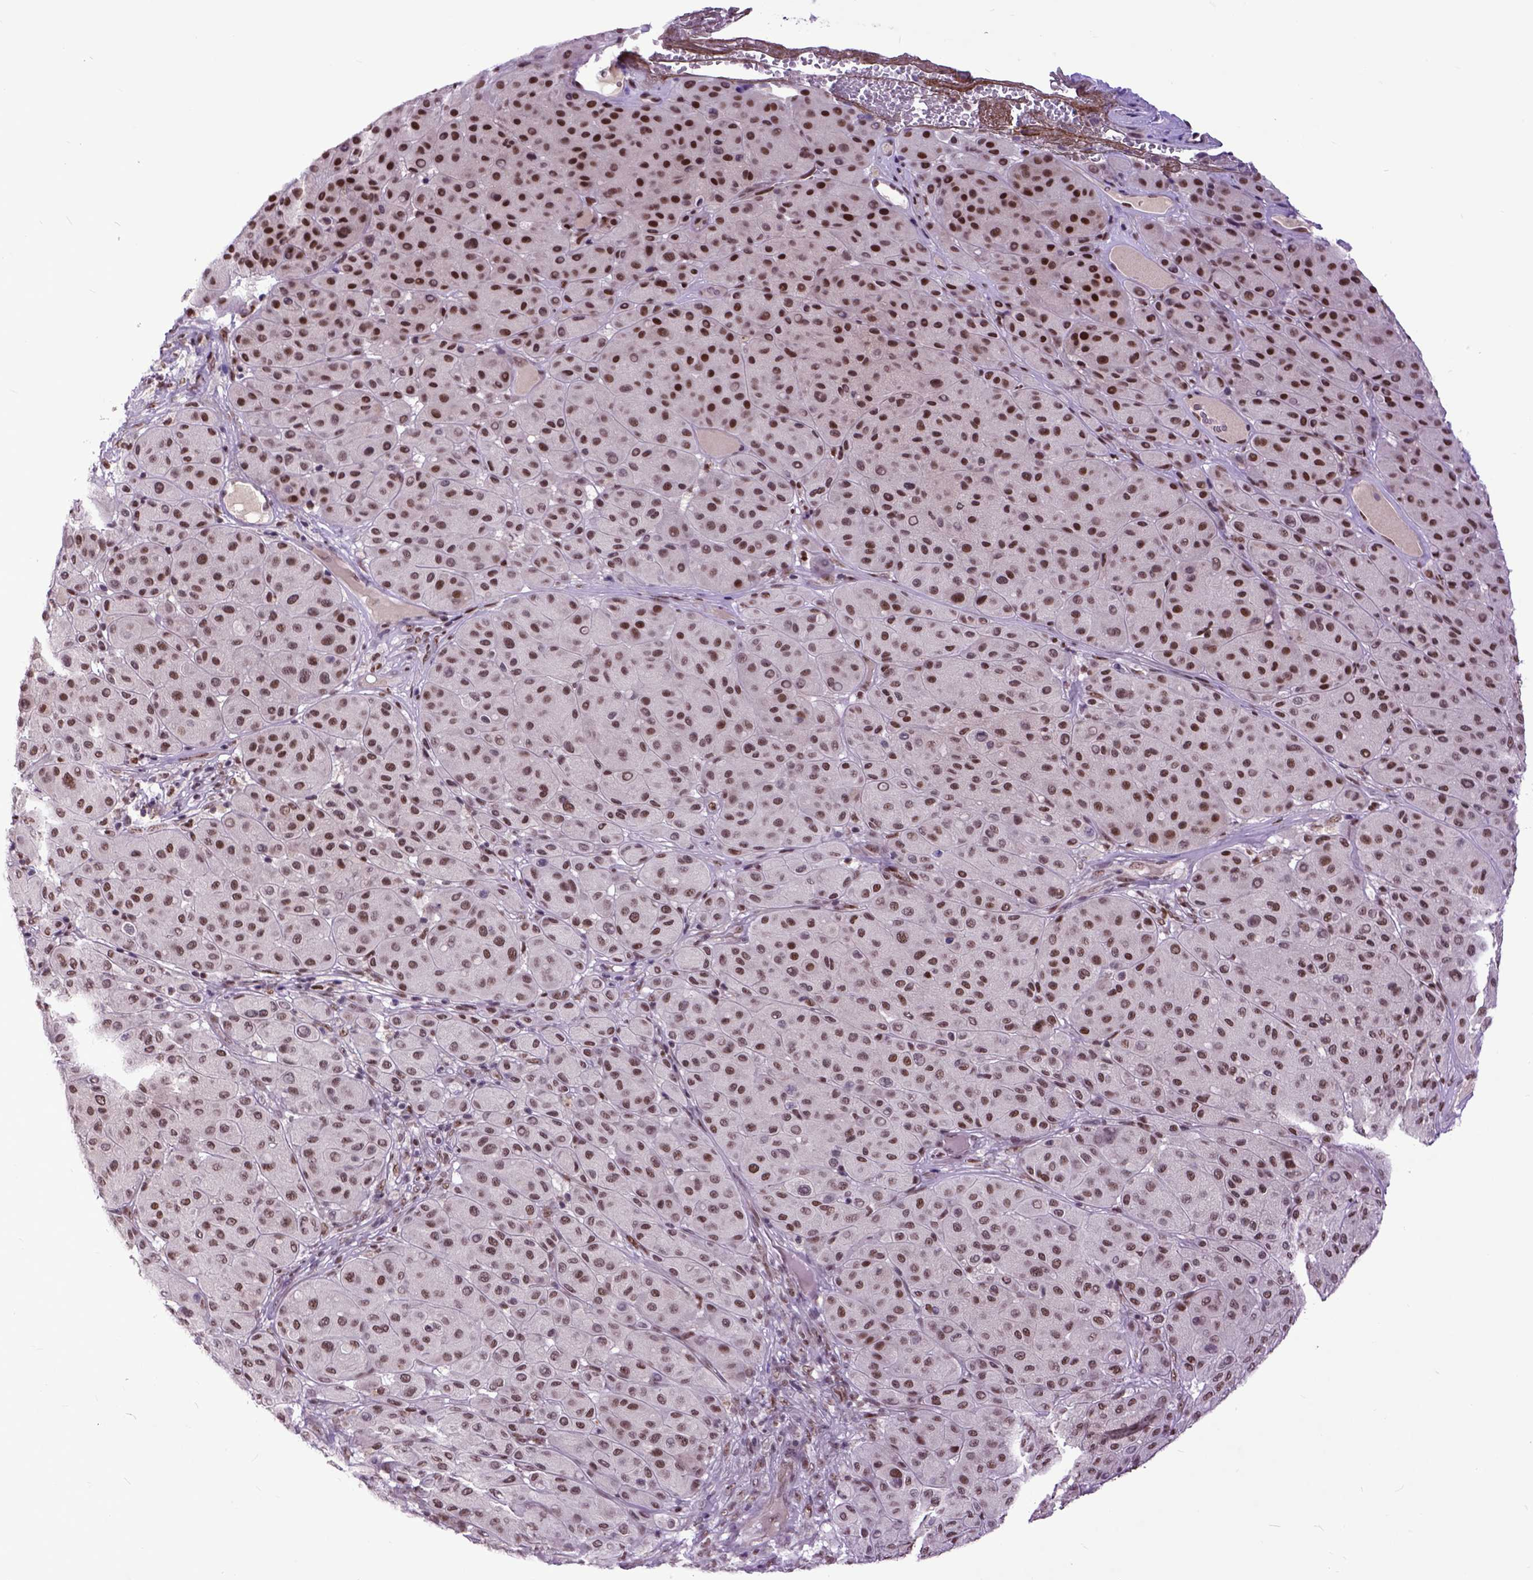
{"staining": {"intensity": "moderate", "quantity": ">75%", "location": "nuclear"}, "tissue": "melanoma", "cell_type": "Tumor cells", "image_type": "cancer", "snomed": [{"axis": "morphology", "description": "Malignant melanoma, Metastatic site"}, {"axis": "topography", "description": "Smooth muscle"}], "caption": "The immunohistochemical stain shows moderate nuclear staining in tumor cells of melanoma tissue.", "gene": "RCC2", "patient": {"sex": "male", "age": 41}}